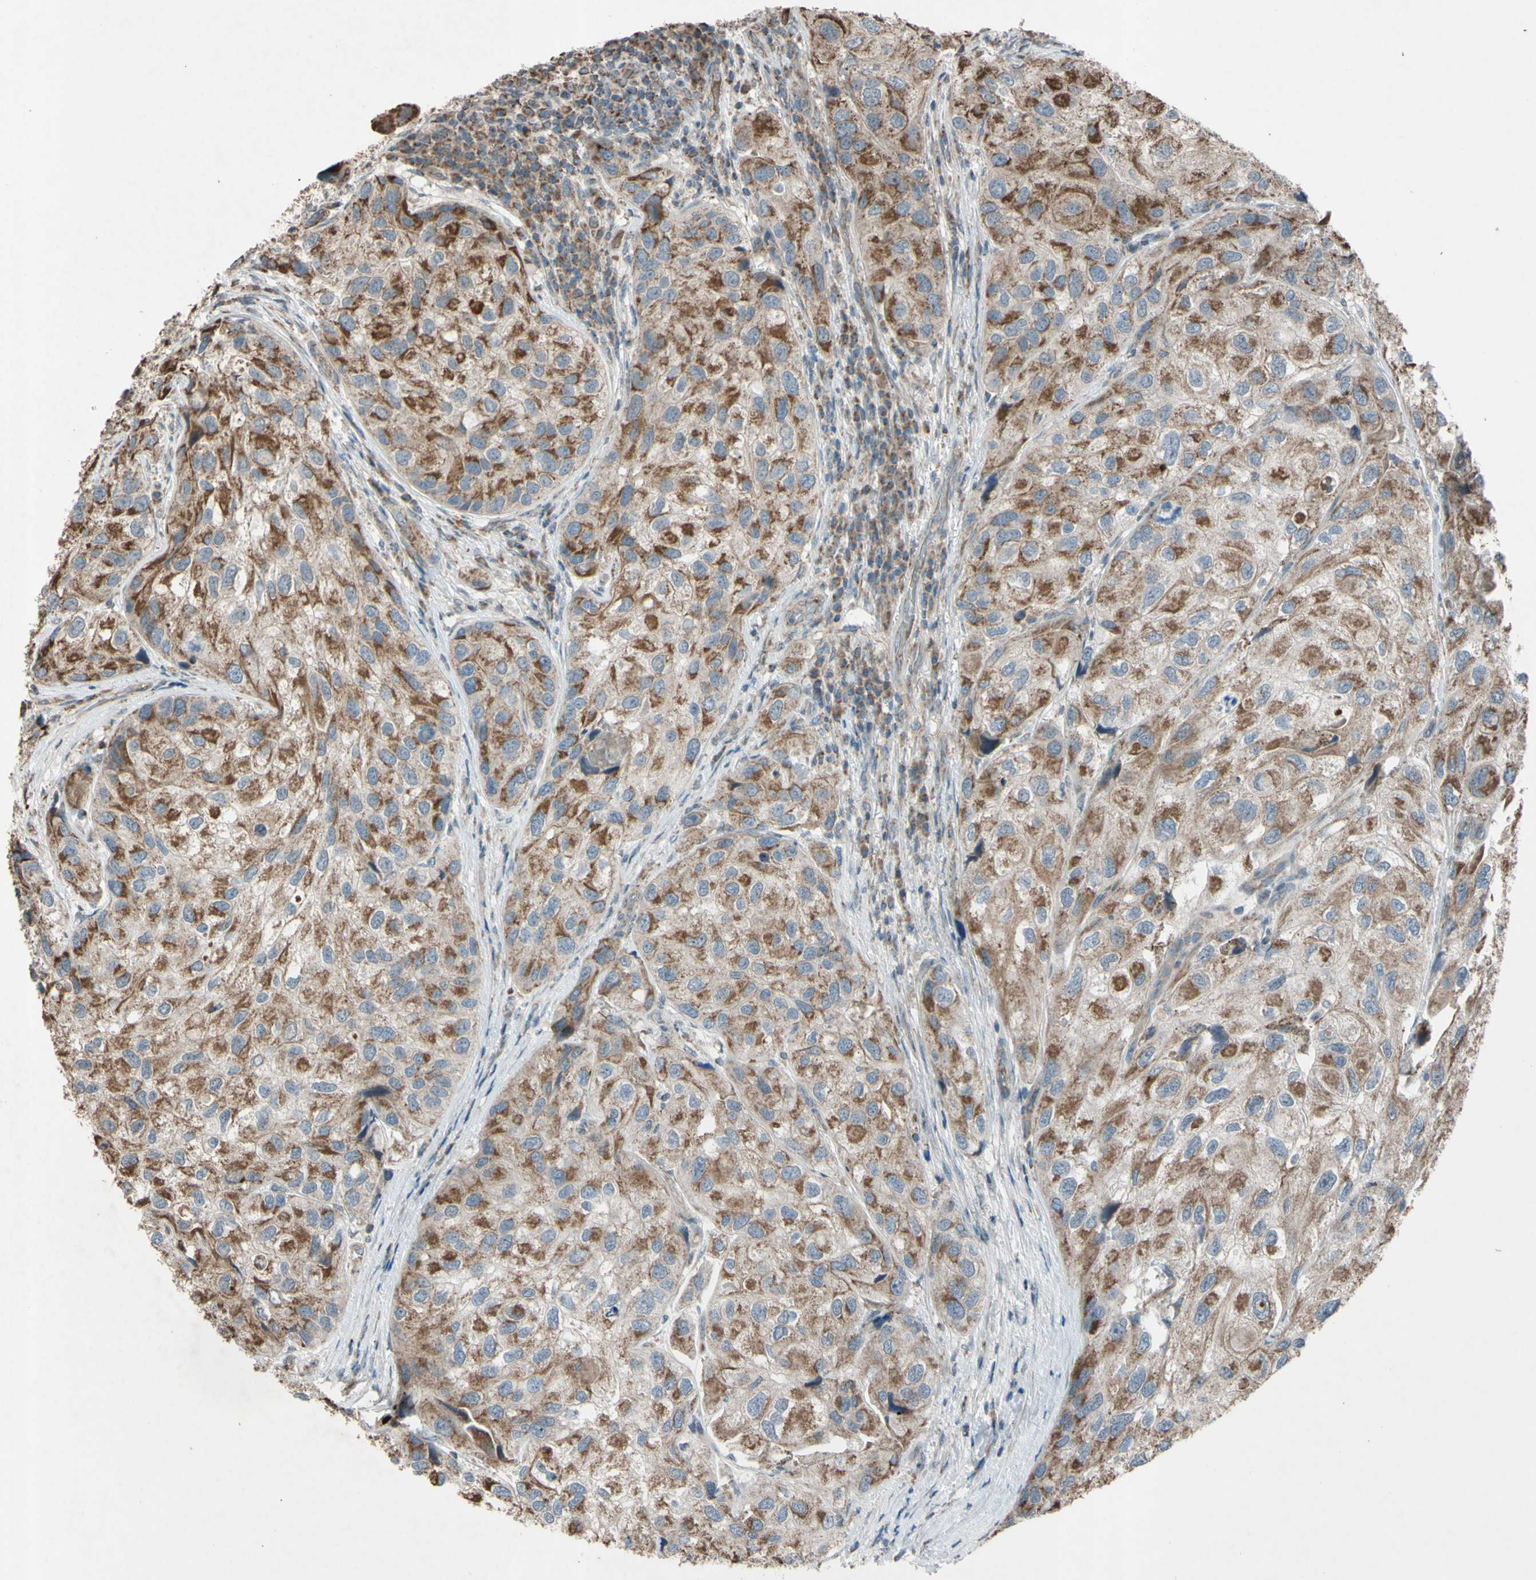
{"staining": {"intensity": "moderate", "quantity": ">75%", "location": "cytoplasmic/membranous"}, "tissue": "urothelial cancer", "cell_type": "Tumor cells", "image_type": "cancer", "snomed": [{"axis": "morphology", "description": "Urothelial carcinoma, High grade"}, {"axis": "topography", "description": "Urinary bladder"}], "caption": "Immunohistochemical staining of urothelial carcinoma (high-grade) reveals medium levels of moderate cytoplasmic/membranous staining in about >75% of tumor cells.", "gene": "ACOT8", "patient": {"sex": "female", "age": 64}}